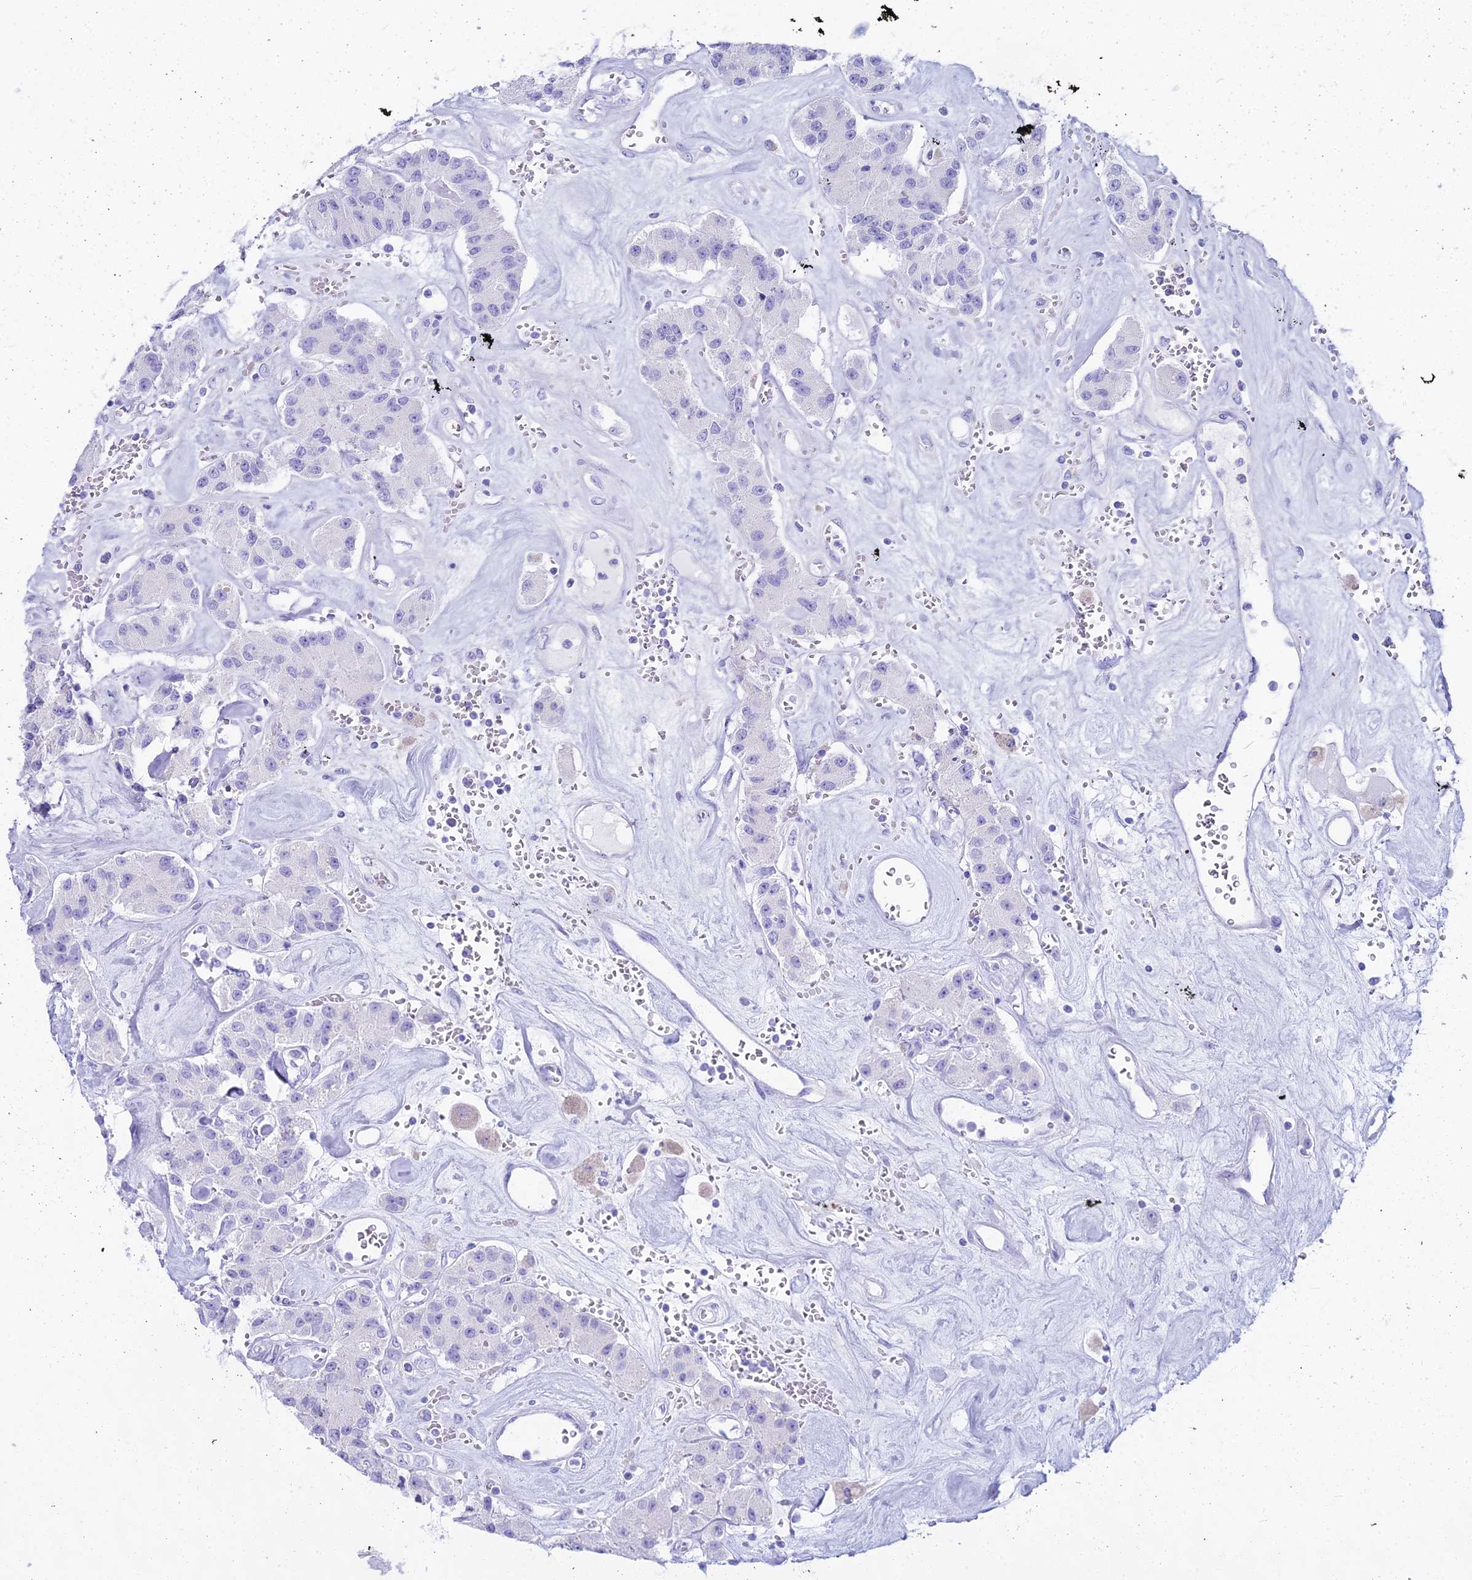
{"staining": {"intensity": "negative", "quantity": "none", "location": "none"}, "tissue": "carcinoid", "cell_type": "Tumor cells", "image_type": "cancer", "snomed": [{"axis": "morphology", "description": "Carcinoid, malignant, NOS"}, {"axis": "topography", "description": "Pancreas"}], "caption": "Immunohistochemistry of carcinoid displays no staining in tumor cells. (Stains: DAB IHC with hematoxylin counter stain, Microscopy: brightfield microscopy at high magnification).", "gene": "CGB2", "patient": {"sex": "male", "age": 41}}